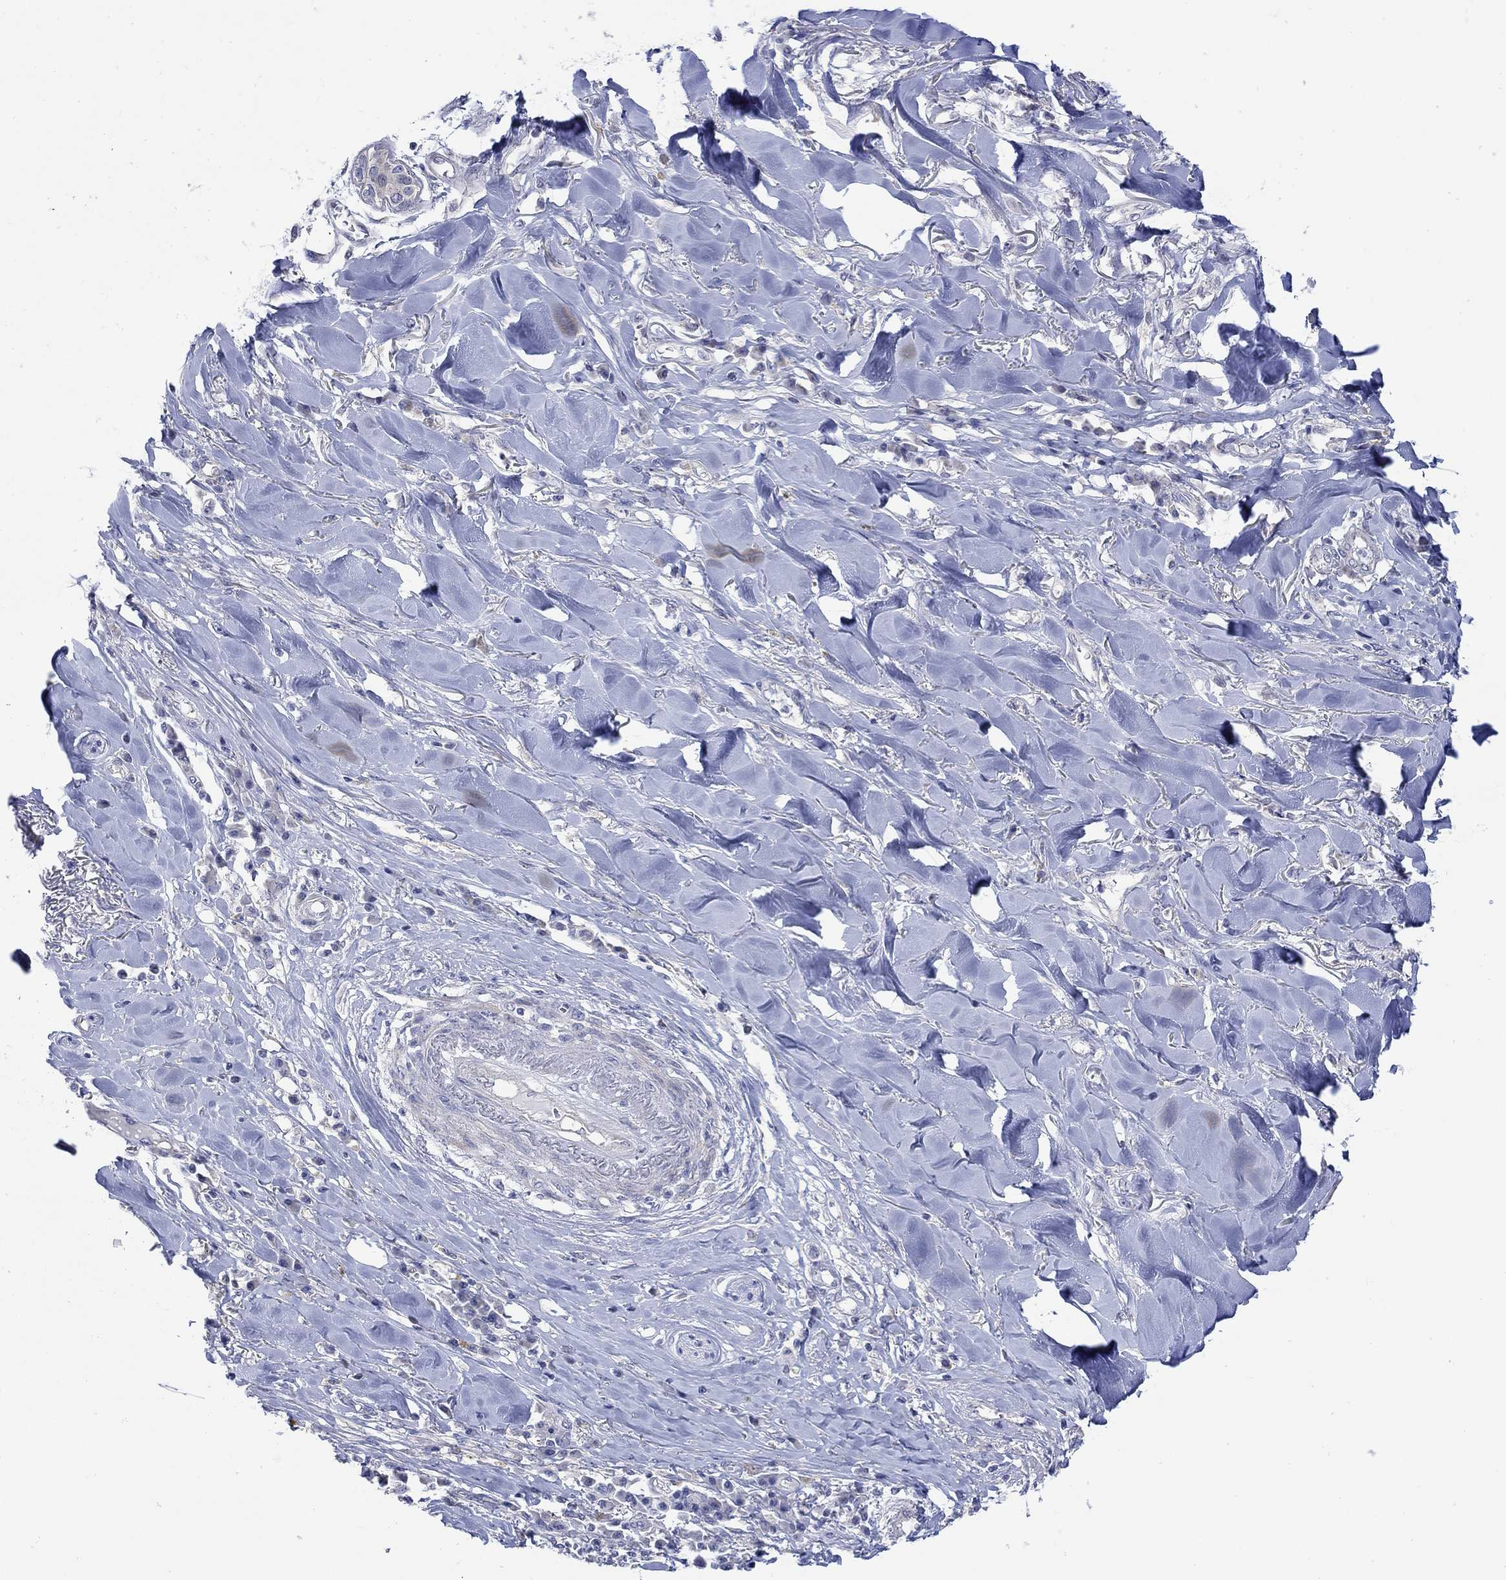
{"staining": {"intensity": "negative", "quantity": "none", "location": "none"}, "tissue": "skin cancer", "cell_type": "Tumor cells", "image_type": "cancer", "snomed": [{"axis": "morphology", "description": "Squamous cell carcinoma, NOS"}, {"axis": "topography", "description": "Skin"}], "caption": "Immunohistochemistry (IHC) of skin cancer demonstrates no expression in tumor cells.", "gene": "KRT222", "patient": {"sex": "male", "age": 82}}